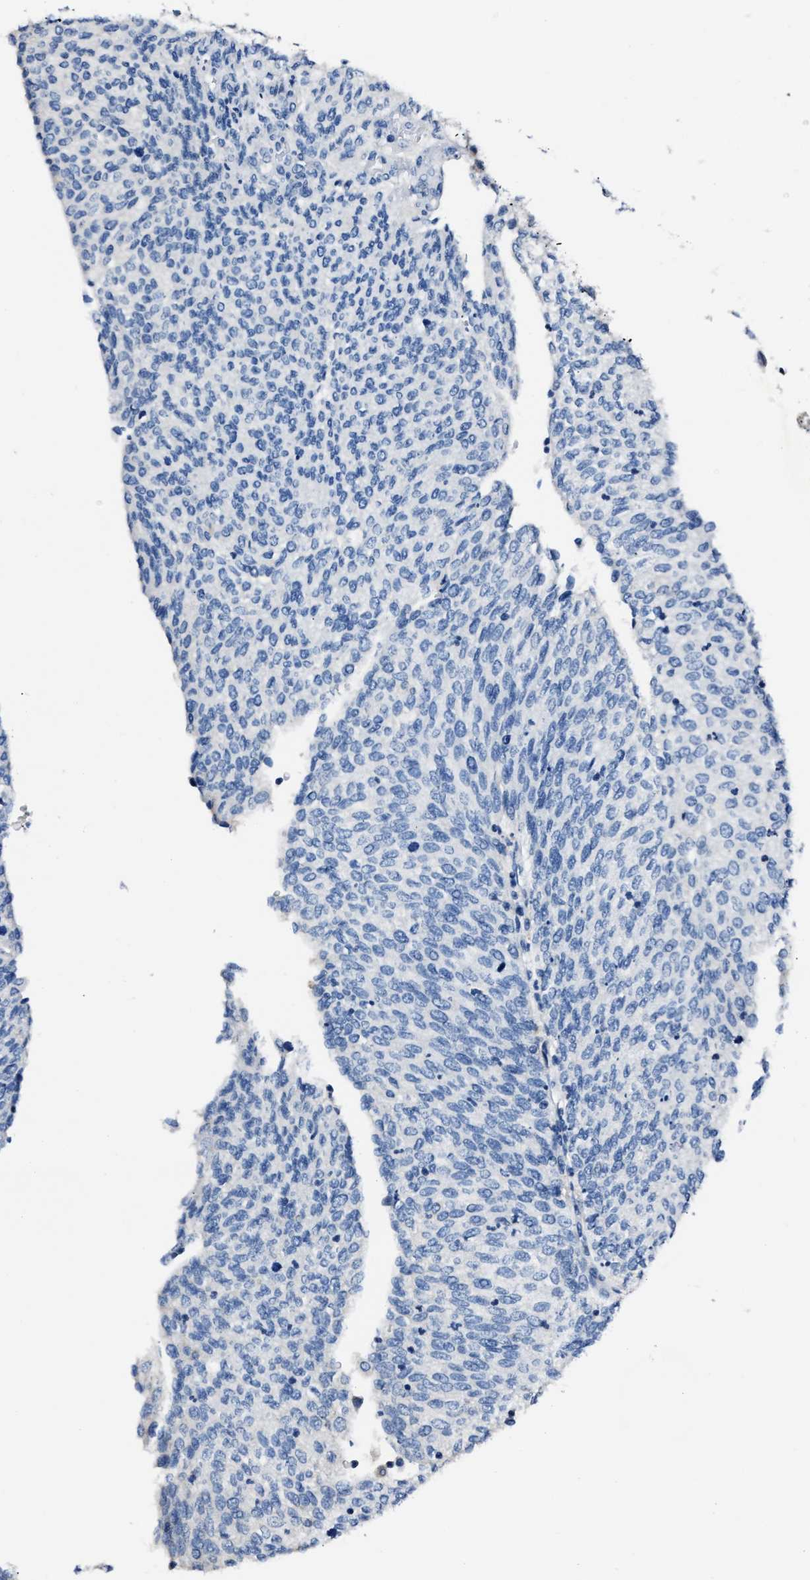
{"staining": {"intensity": "negative", "quantity": "none", "location": "none"}, "tissue": "urothelial cancer", "cell_type": "Tumor cells", "image_type": "cancer", "snomed": [{"axis": "morphology", "description": "Urothelial carcinoma, Low grade"}, {"axis": "topography", "description": "Urinary bladder"}], "caption": "This is an IHC histopathology image of urothelial cancer. There is no positivity in tumor cells.", "gene": "DNAJC24", "patient": {"sex": "female", "age": 79}}